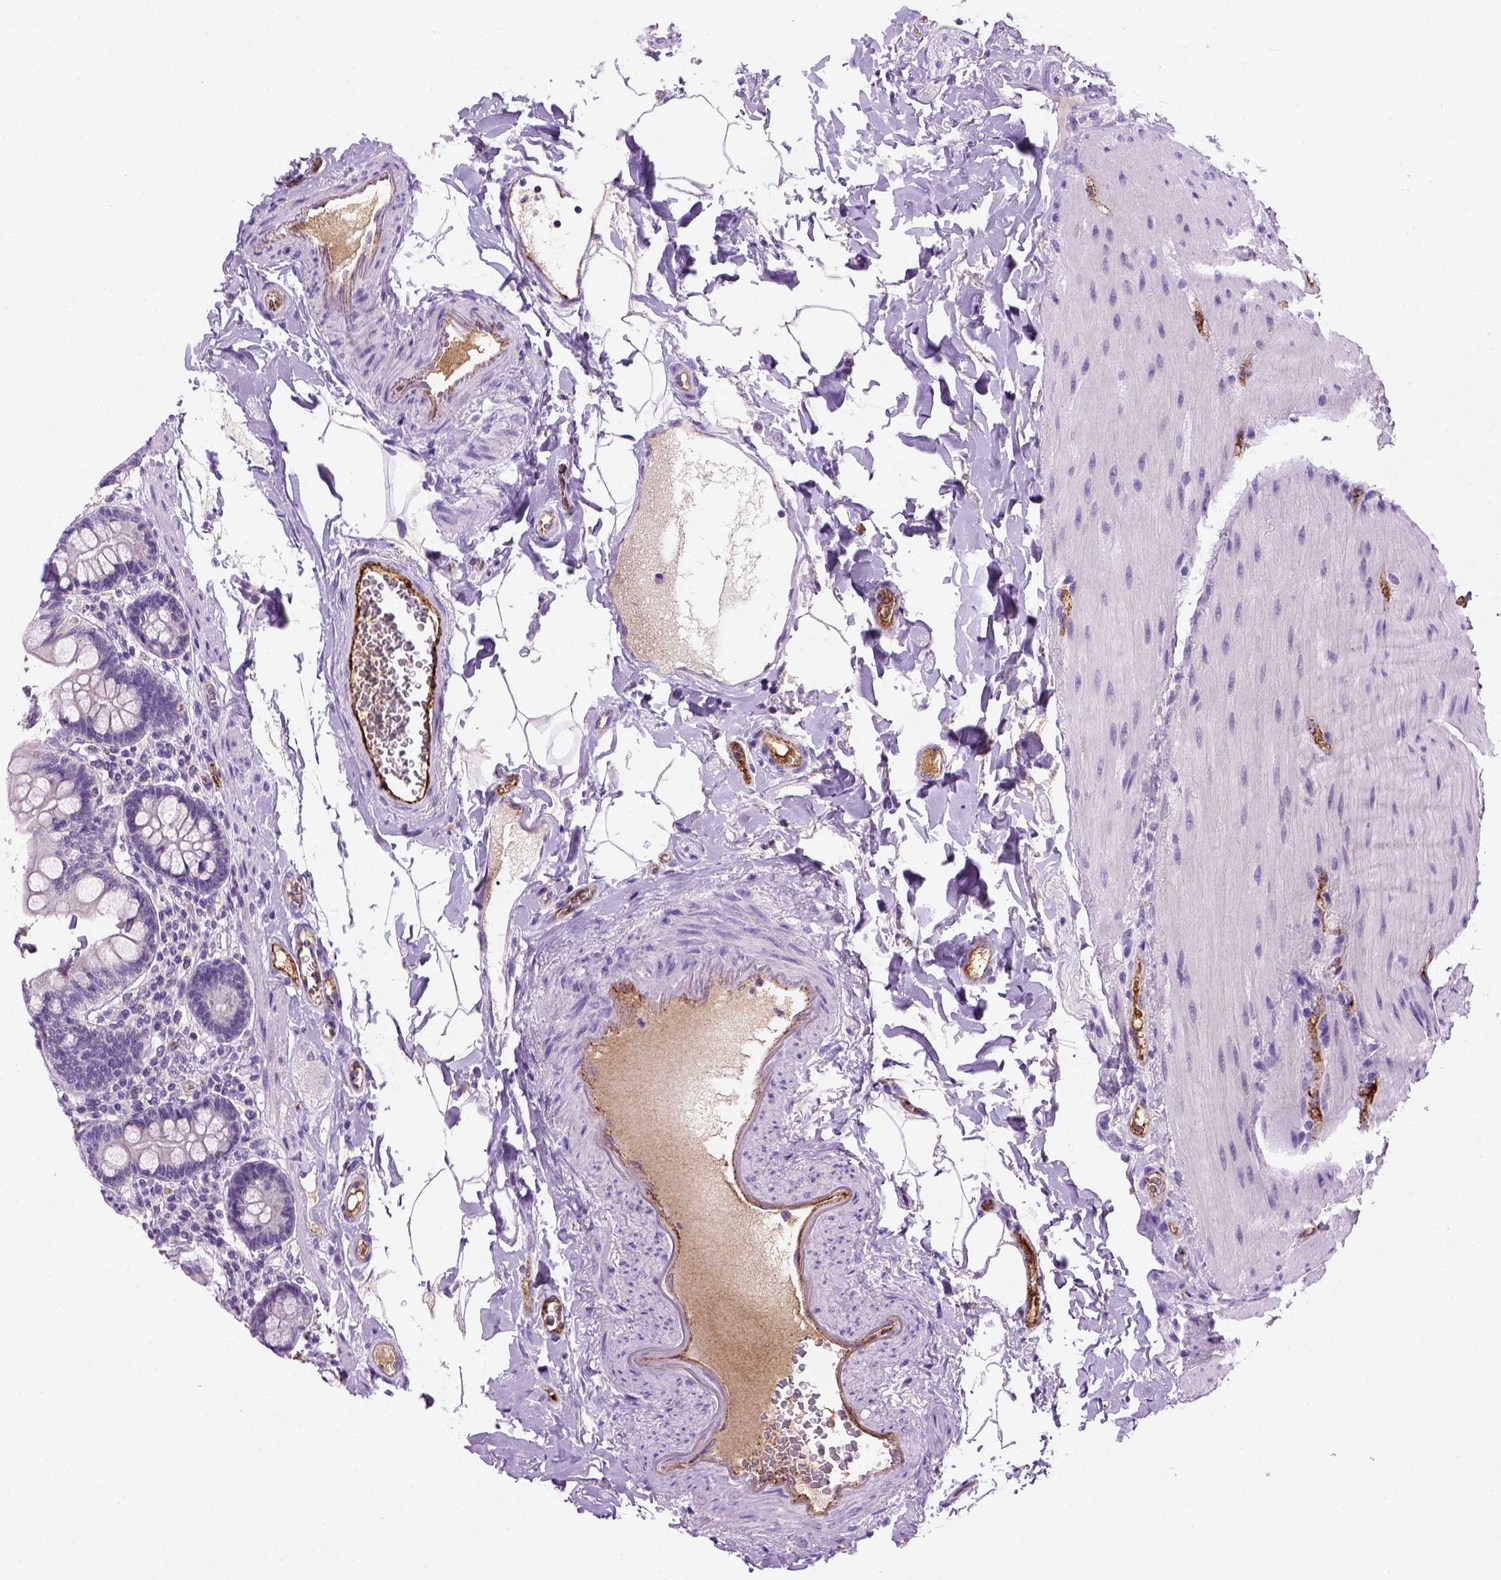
{"staining": {"intensity": "negative", "quantity": "none", "location": "none"}, "tissue": "small intestine", "cell_type": "Glandular cells", "image_type": "normal", "snomed": [{"axis": "morphology", "description": "Normal tissue, NOS"}, {"axis": "topography", "description": "Small intestine"}], "caption": "This is a histopathology image of immunohistochemistry staining of benign small intestine, which shows no expression in glandular cells.", "gene": "VWF", "patient": {"sex": "female", "age": 56}}